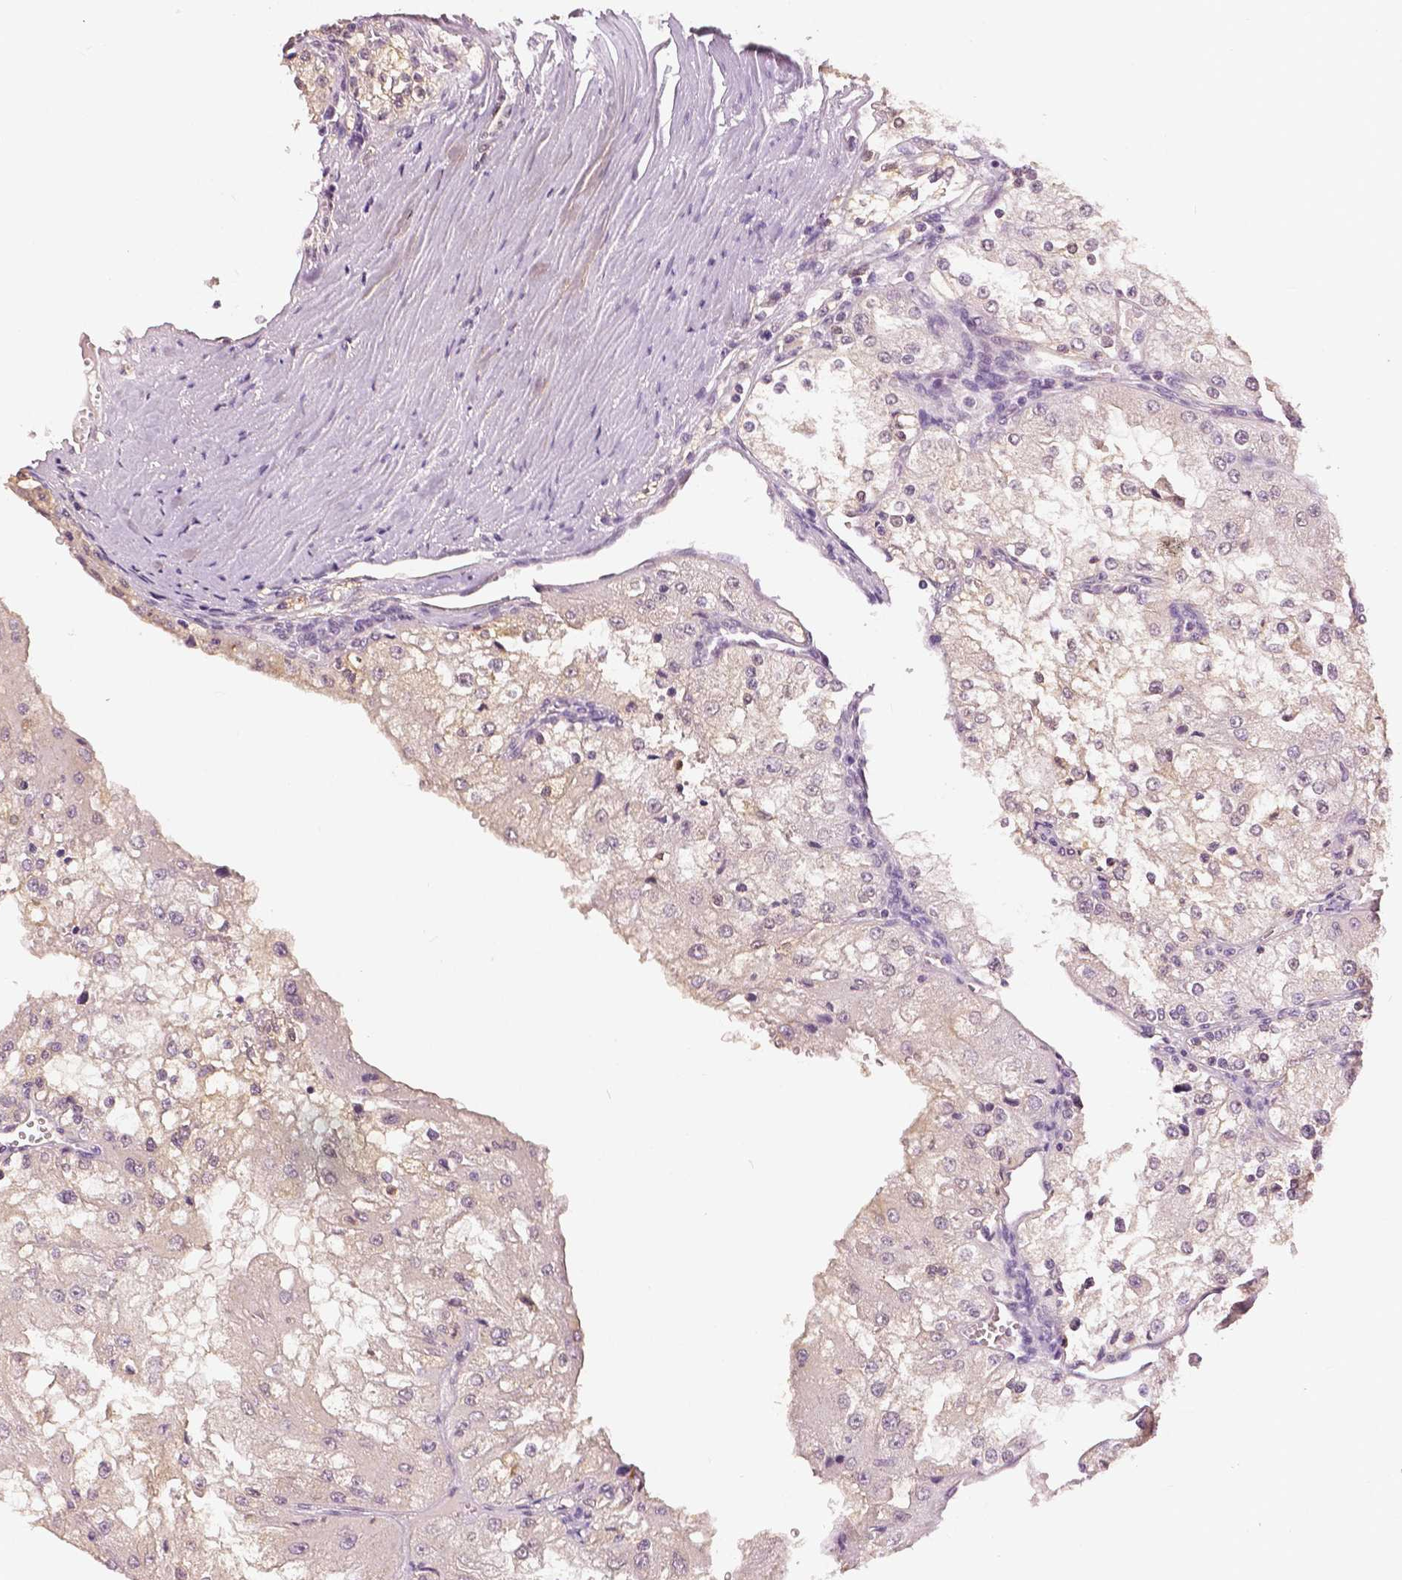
{"staining": {"intensity": "negative", "quantity": "none", "location": "none"}, "tissue": "renal cancer", "cell_type": "Tumor cells", "image_type": "cancer", "snomed": [{"axis": "morphology", "description": "Adenocarcinoma, NOS"}, {"axis": "topography", "description": "Kidney"}], "caption": "This is an IHC image of human renal adenocarcinoma. There is no positivity in tumor cells.", "gene": "MAP1LC3B", "patient": {"sex": "female", "age": 74}}